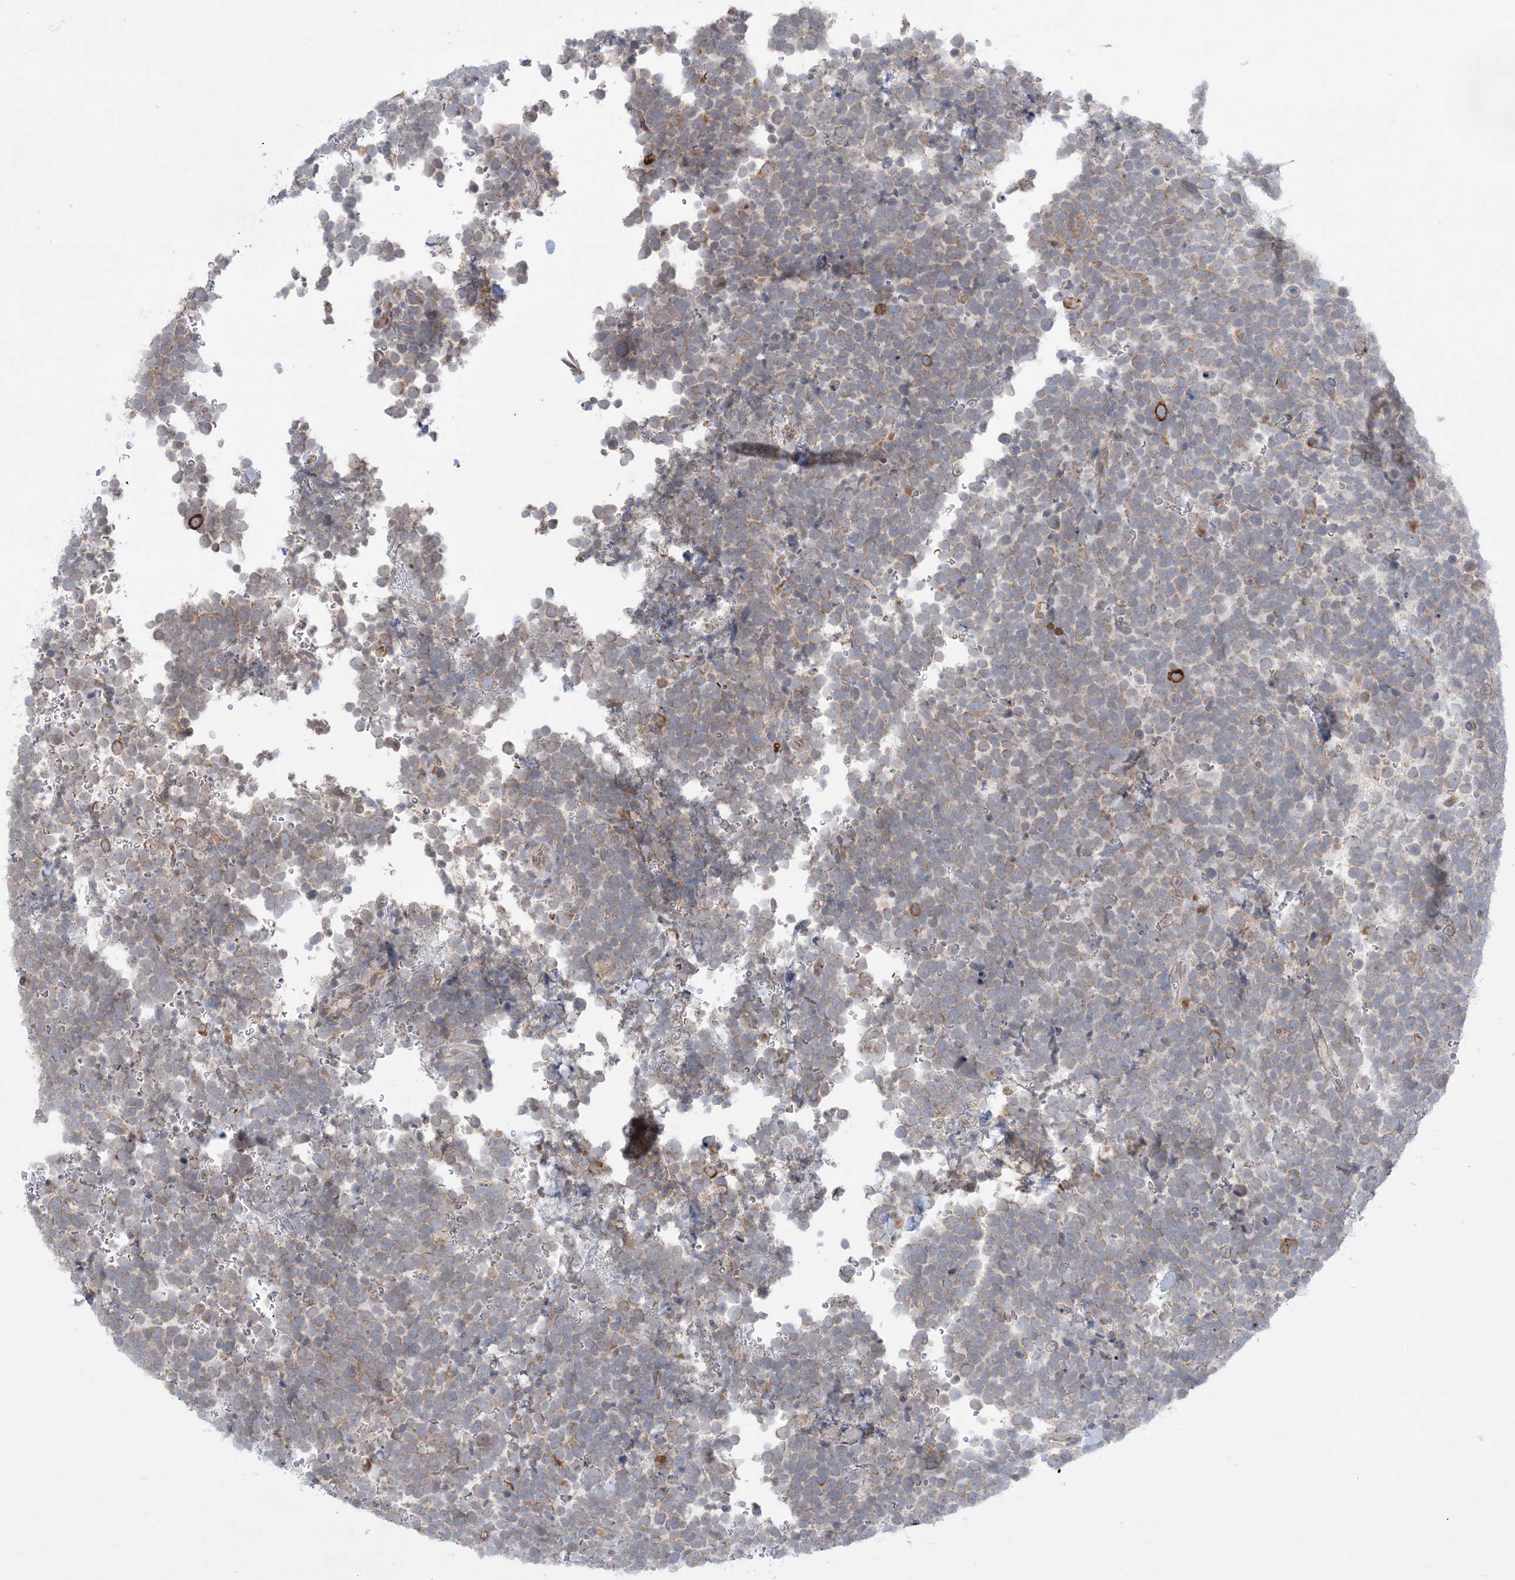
{"staining": {"intensity": "weak", "quantity": ">75%", "location": "cytoplasmic/membranous"}, "tissue": "urothelial cancer", "cell_type": "Tumor cells", "image_type": "cancer", "snomed": [{"axis": "morphology", "description": "Urothelial carcinoma, High grade"}, {"axis": "topography", "description": "Urinary bladder"}], "caption": "Tumor cells demonstrate low levels of weak cytoplasmic/membranous staining in approximately >75% of cells in human urothelial carcinoma (high-grade).", "gene": "MMGT1", "patient": {"sex": "female", "age": 82}}